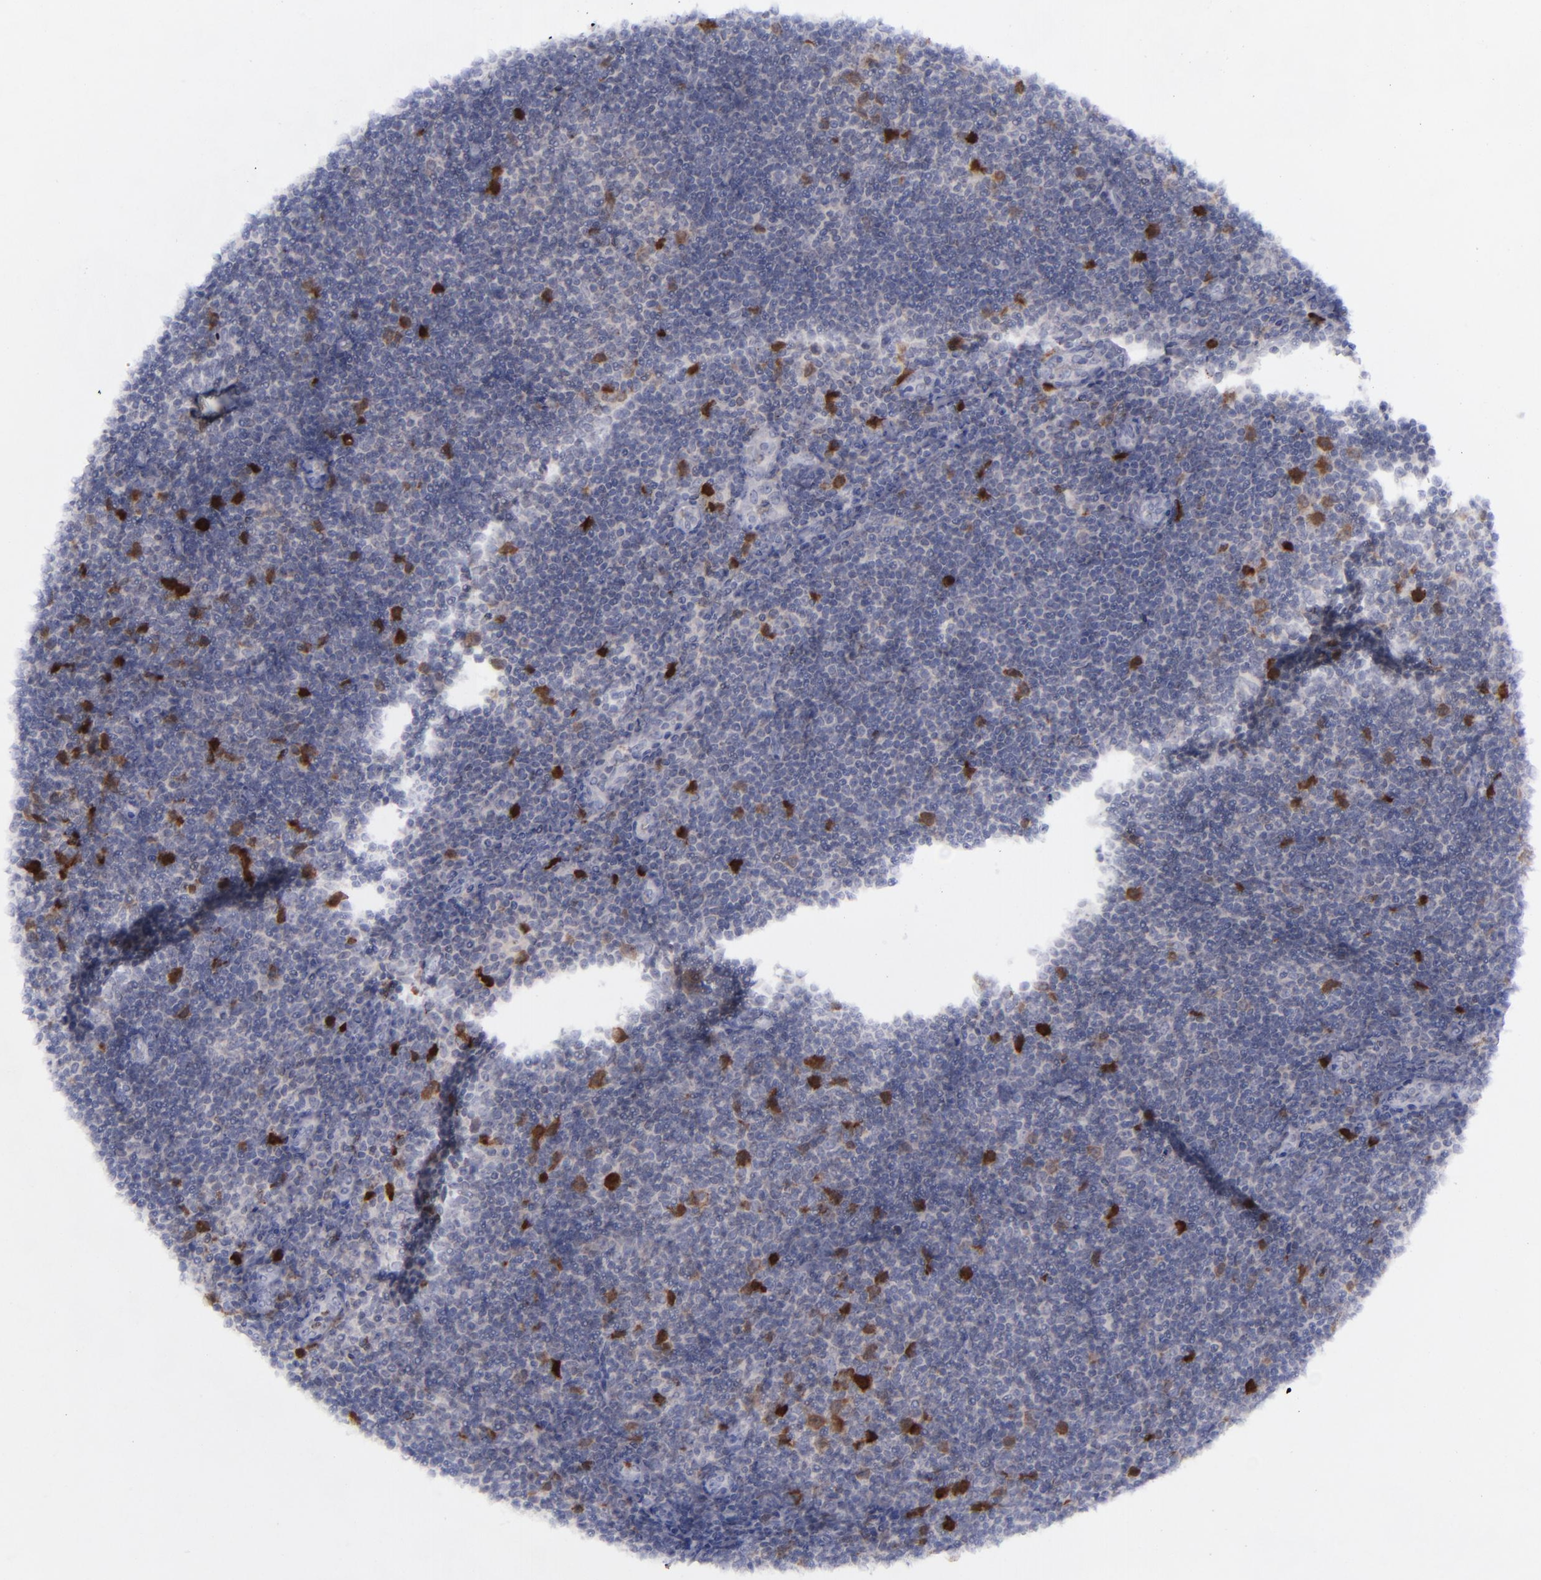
{"staining": {"intensity": "strong", "quantity": "<25%", "location": "cytoplasmic/membranous,nuclear"}, "tissue": "lymphoma", "cell_type": "Tumor cells", "image_type": "cancer", "snomed": [{"axis": "morphology", "description": "Malignant lymphoma, non-Hodgkin's type, Low grade"}, {"axis": "topography", "description": "Lymph node"}], "caption": "Human lymphoma stained with a brown dye displays strong cytoplasmic/membranous and nuclear positive staining in about <25% of tumor cells.", "gene": "AURKA", "patient": {"sex": "male", "age": 49}}